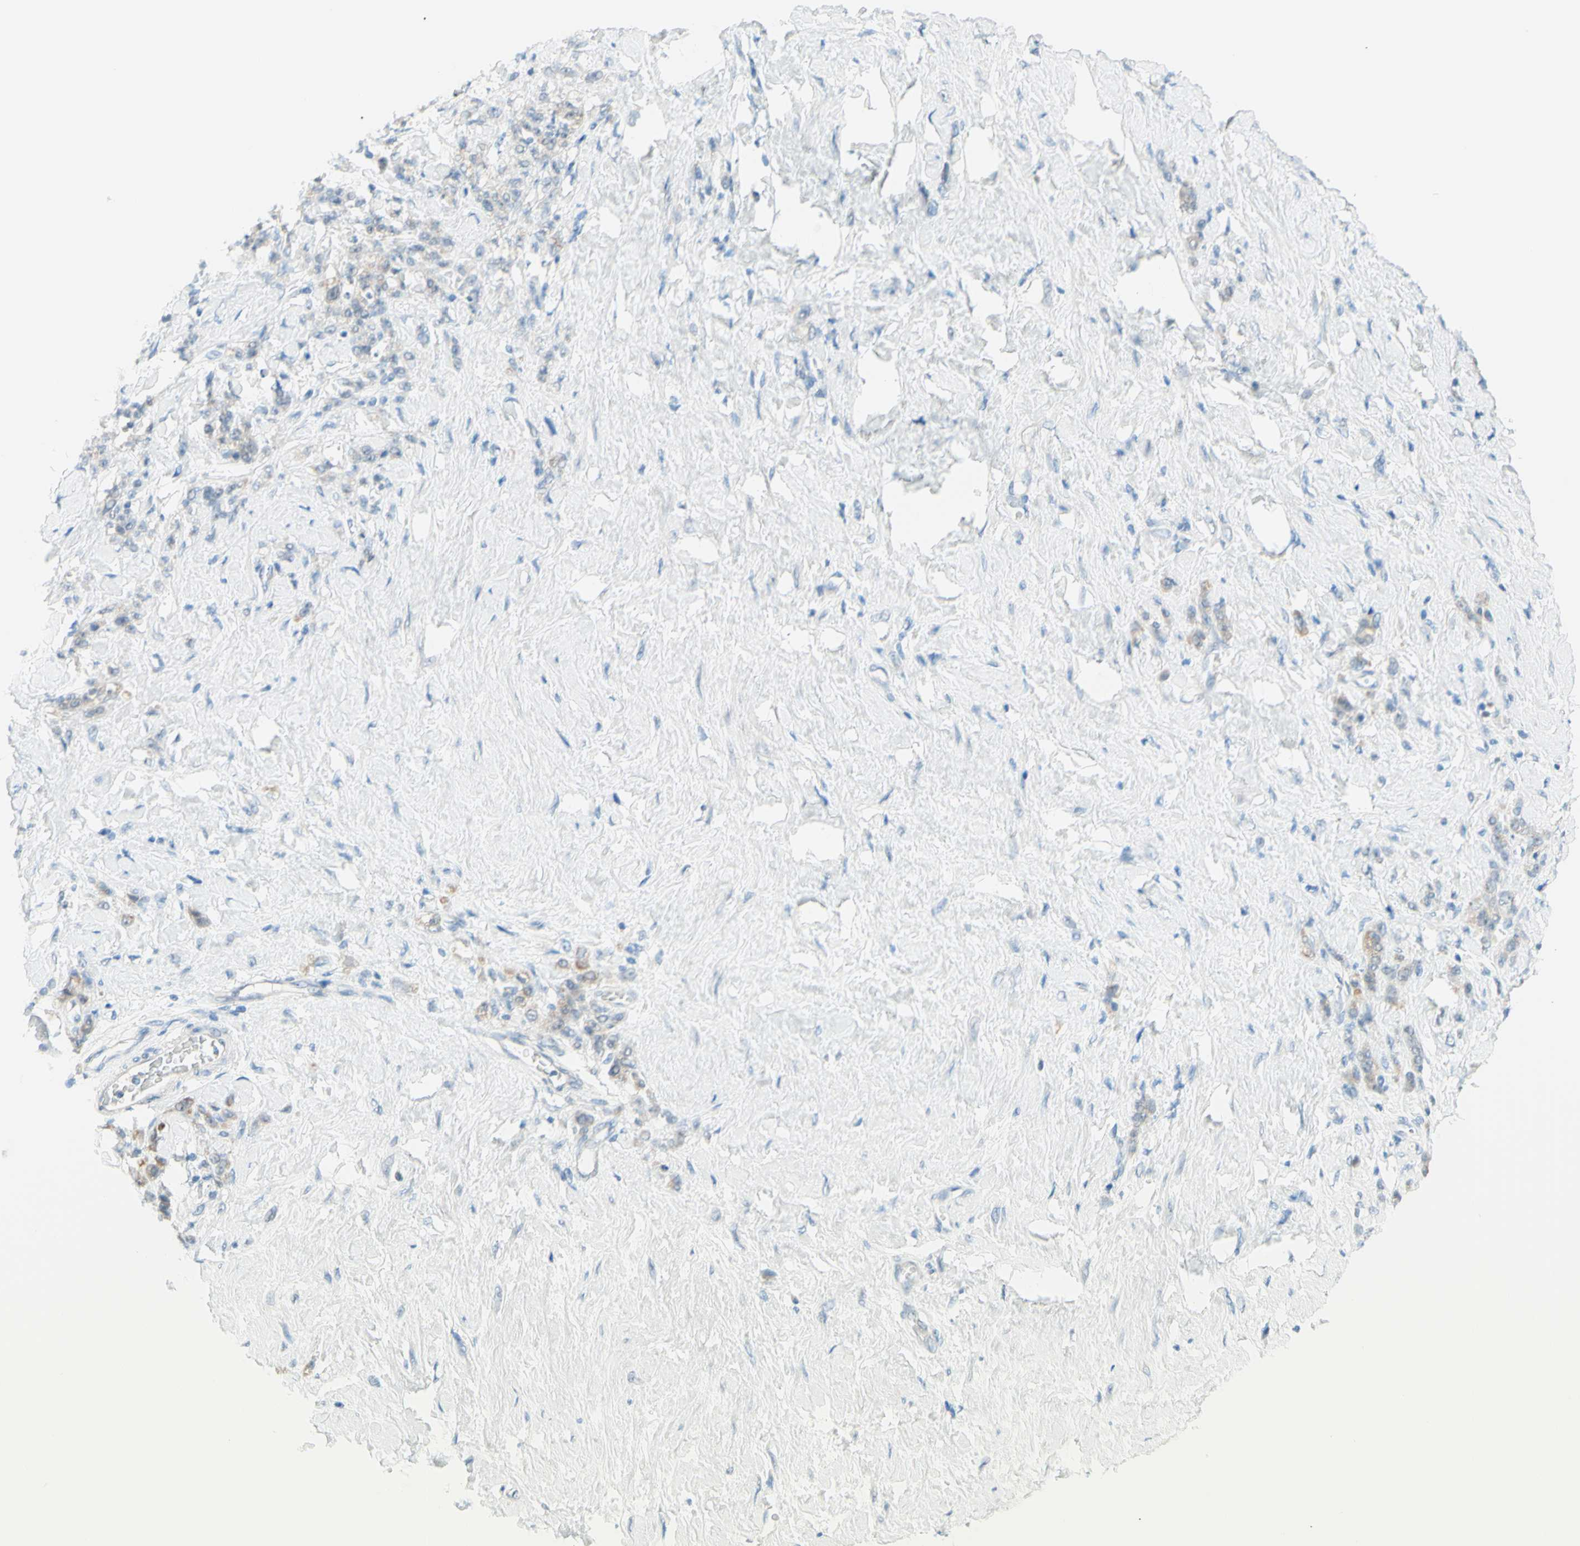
{"staining": {"intensity": "weak", "quantity": "<25%", "location": "cytoplasmic/membranous"}, "tissue": "stomach cancer", "cell_type": "Tumor cells", "image_type": "cancer", "snomed": [{"axis": "morphology", "description": "Adenocarcinoma, NOS"}, {"axis": "topography", "description": "Stomach"}], "caption": "Tumor cells show no significant positivity in adenocarcinoma (stomach).", "gene": "JPH1", "patient": {"sex": "male", "age": 82}}